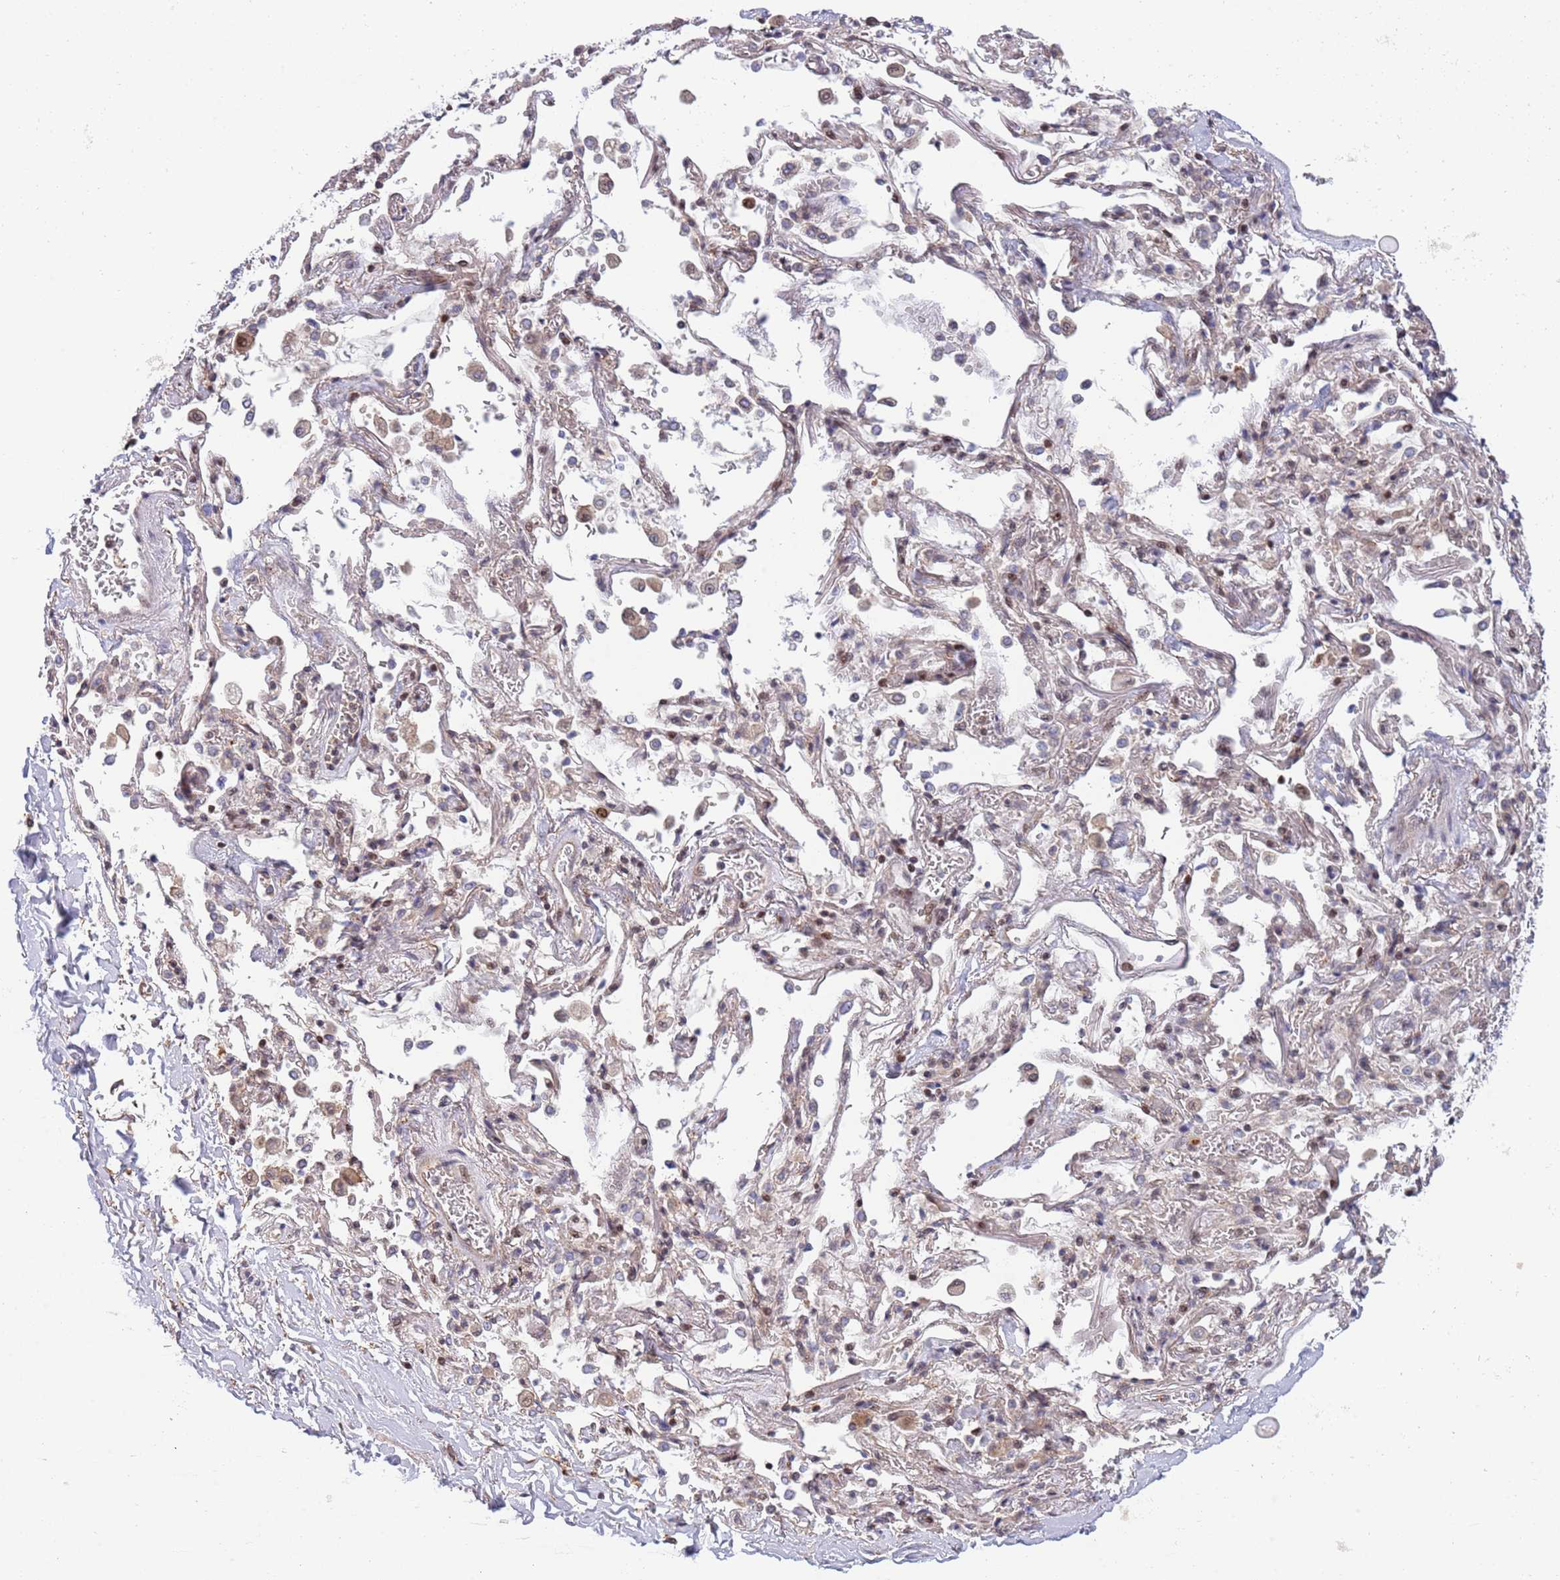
{"staining": {"intensity": "negative", "quantity": "none", "location": "none"}, "tissue": "adipose tissue", "cell_type": "Adipocytes", "image_type": "normal", "snomed": [{"axis": "morphology", "description": "Normal tissue, NOS"}, {"axis": "topography", "description": "Cartilage tissue"}], "caption": "Immunohistochemistry (IHC) of normal human adipose tissue shows no expression in adipocytes. The staining was performed using DAB to visualize the protein expression in brown, while the nuclei were stained in blue with hematoxylin (Magnification: 20x).", "gene": "TBX10", "patient": {"sex": "male", "age": 73}}